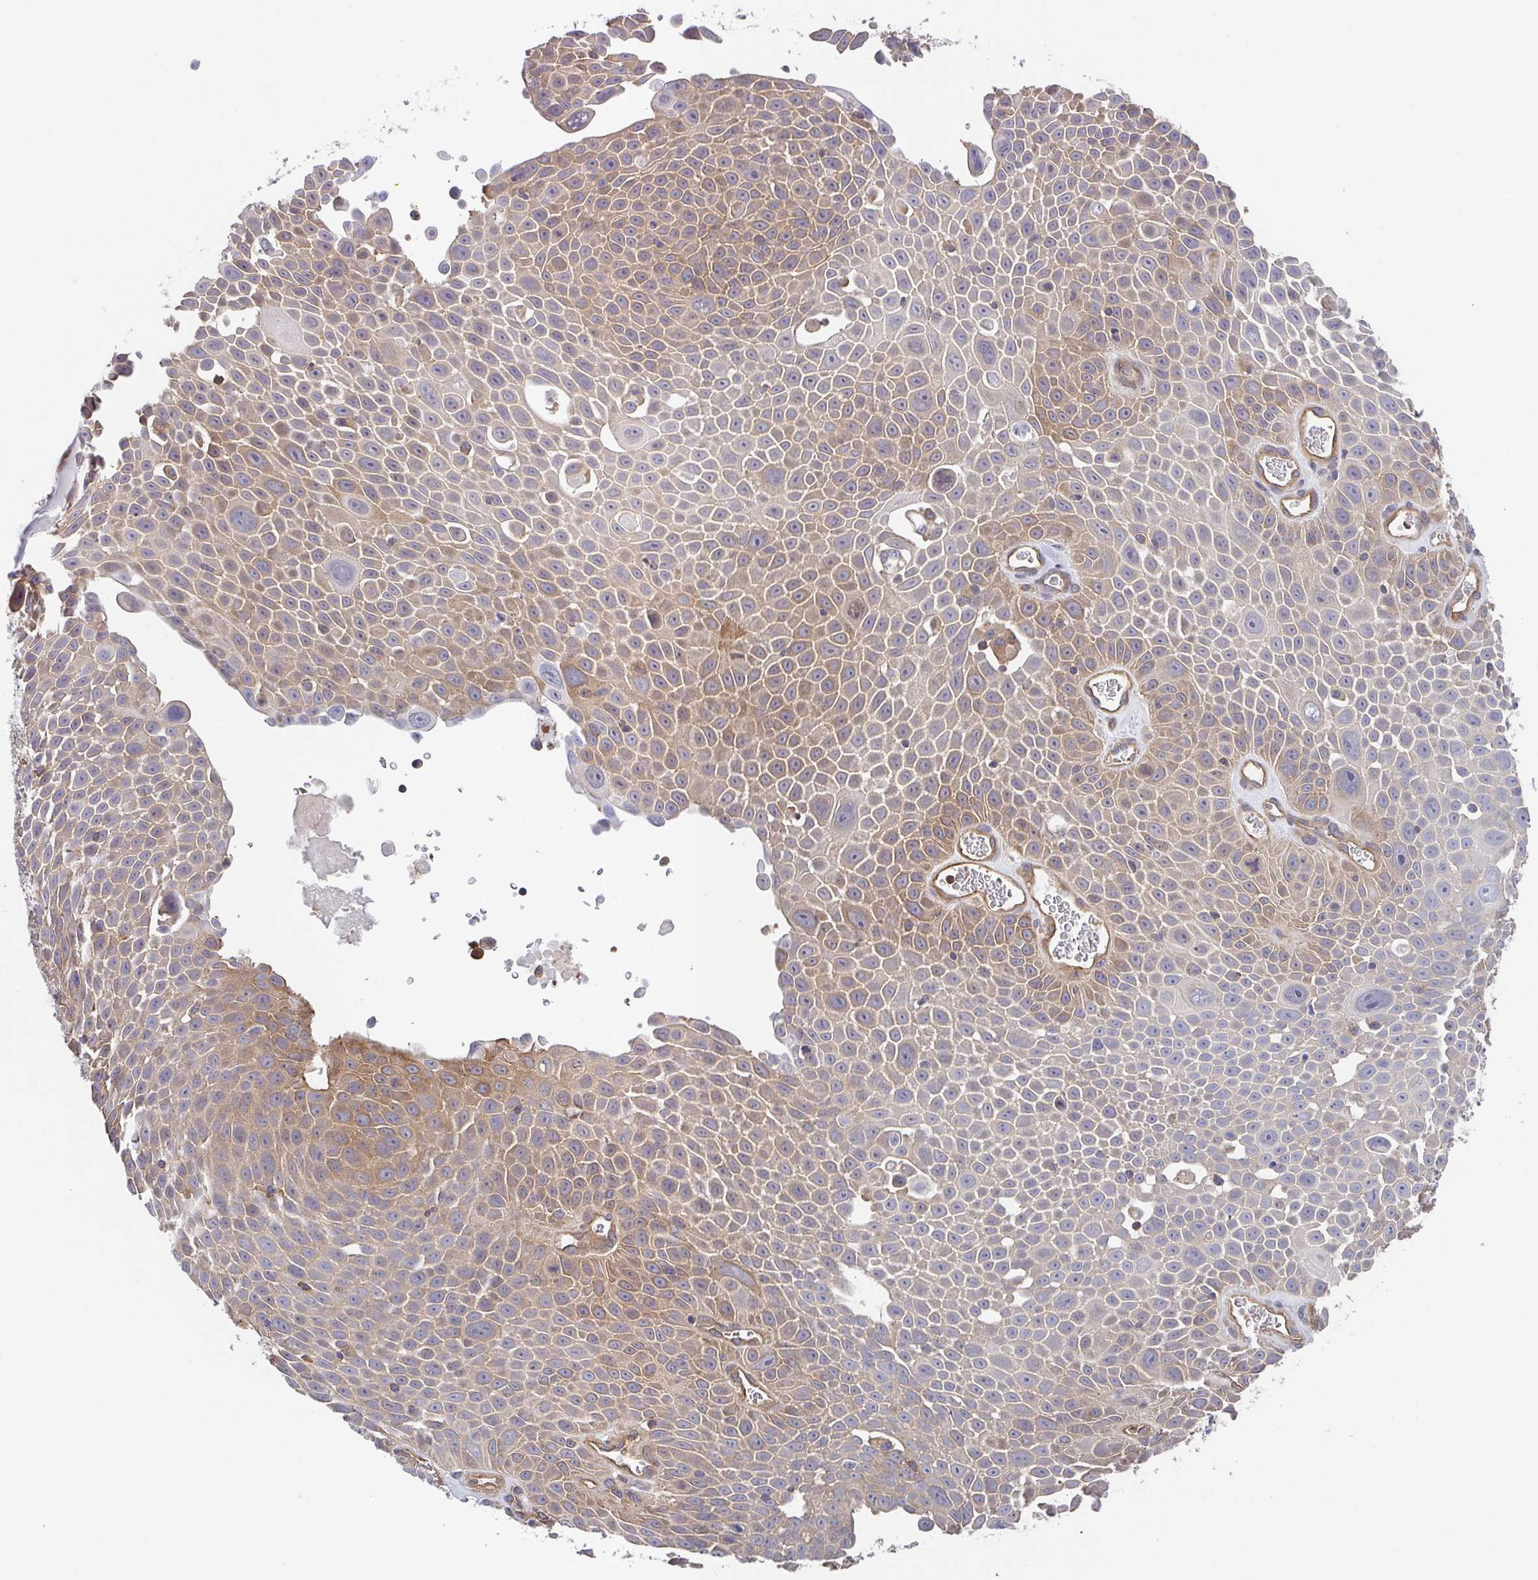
{"staining": {"intensity": "moderate", "quantity": "25%-75%", "location": "cytoplasmic/membranous"}, "tissue": "lung cancer", "cell_type": "Tumor cells", "image_type": "cancer", "snomed": [{"axis": "morphology", "description": "Squamous cell carcinoma, NOS"}, {"axis": "morphology", "description": "Squamous cell carcinoma, metastatic, NOS"}, {"axis": "topography", "description": "Lymph node"}, {"axis": "topography", "description": "Lung"}], "caption": "Human lung cancer (metastatic squamous cell carcinoma) stained with a brown dye reveals moderate cytoplasmic/membranous positive positivity in approximately 25%-75% of tumor cells.", "gene": "TMEM229A", "patient": {"sex": "female", "age": 62}}